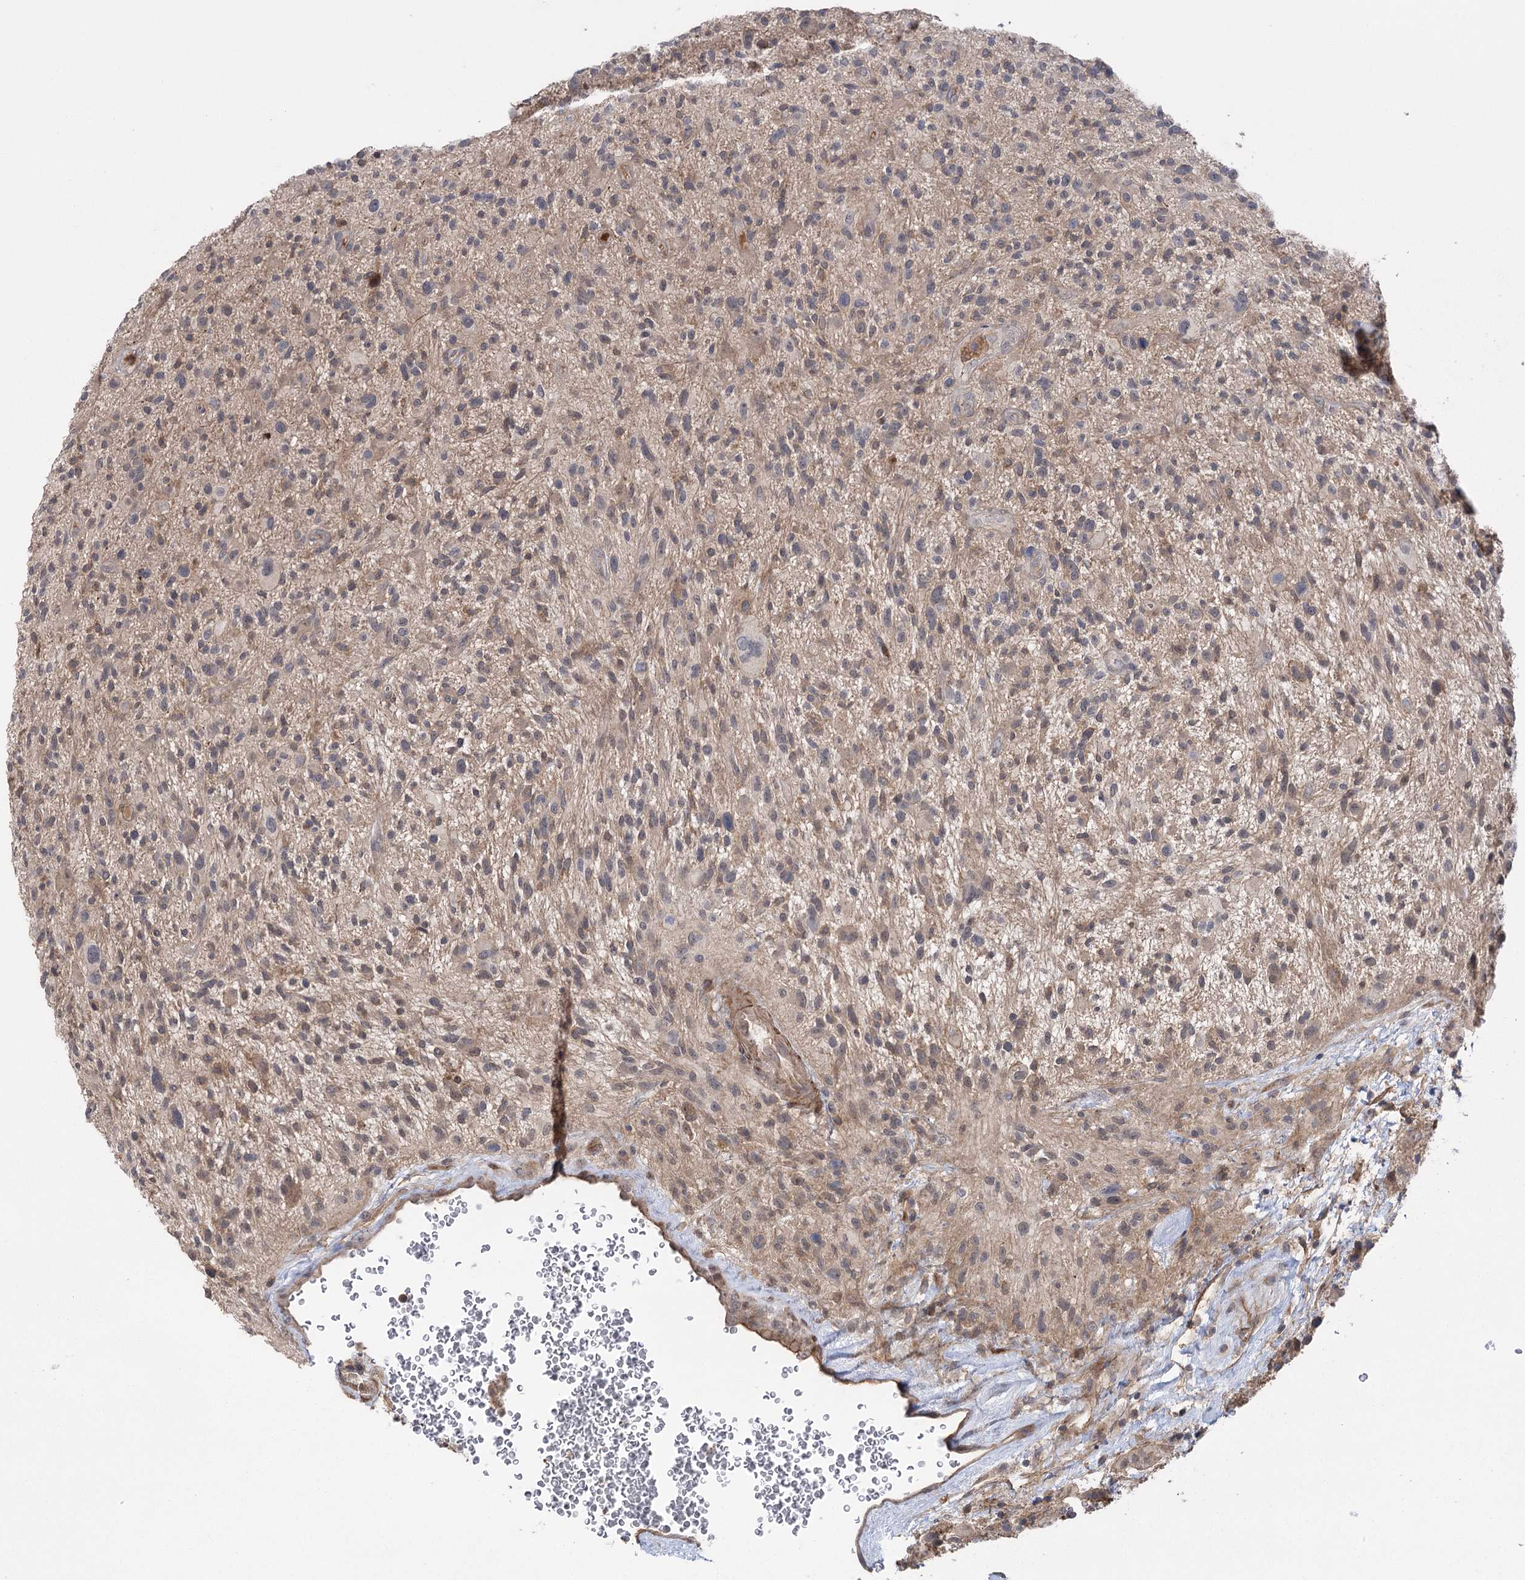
{"staining": {"intensity": "weak", "quantity": "25%-75%", "location": "cytoplasmic/membranous"}, "tissue": "glioma", "cell_type": "Tumor cells", "image_type": "cancer", "snomed": [{"axis": "morphology", "description": "Glioma, malignant, High grade"}, {"axis": "topography", "description": "Brain"}], "caption": "Immunohistochemistry (IHC) histopathology image of glioma stained for a protein (brown), which shows low levels of weak cytoplasmic/membranous staining in about 25%-75% of tumor cells.", "gene": "KCNN2", "patient": {"sex": "male", "age": 47}}